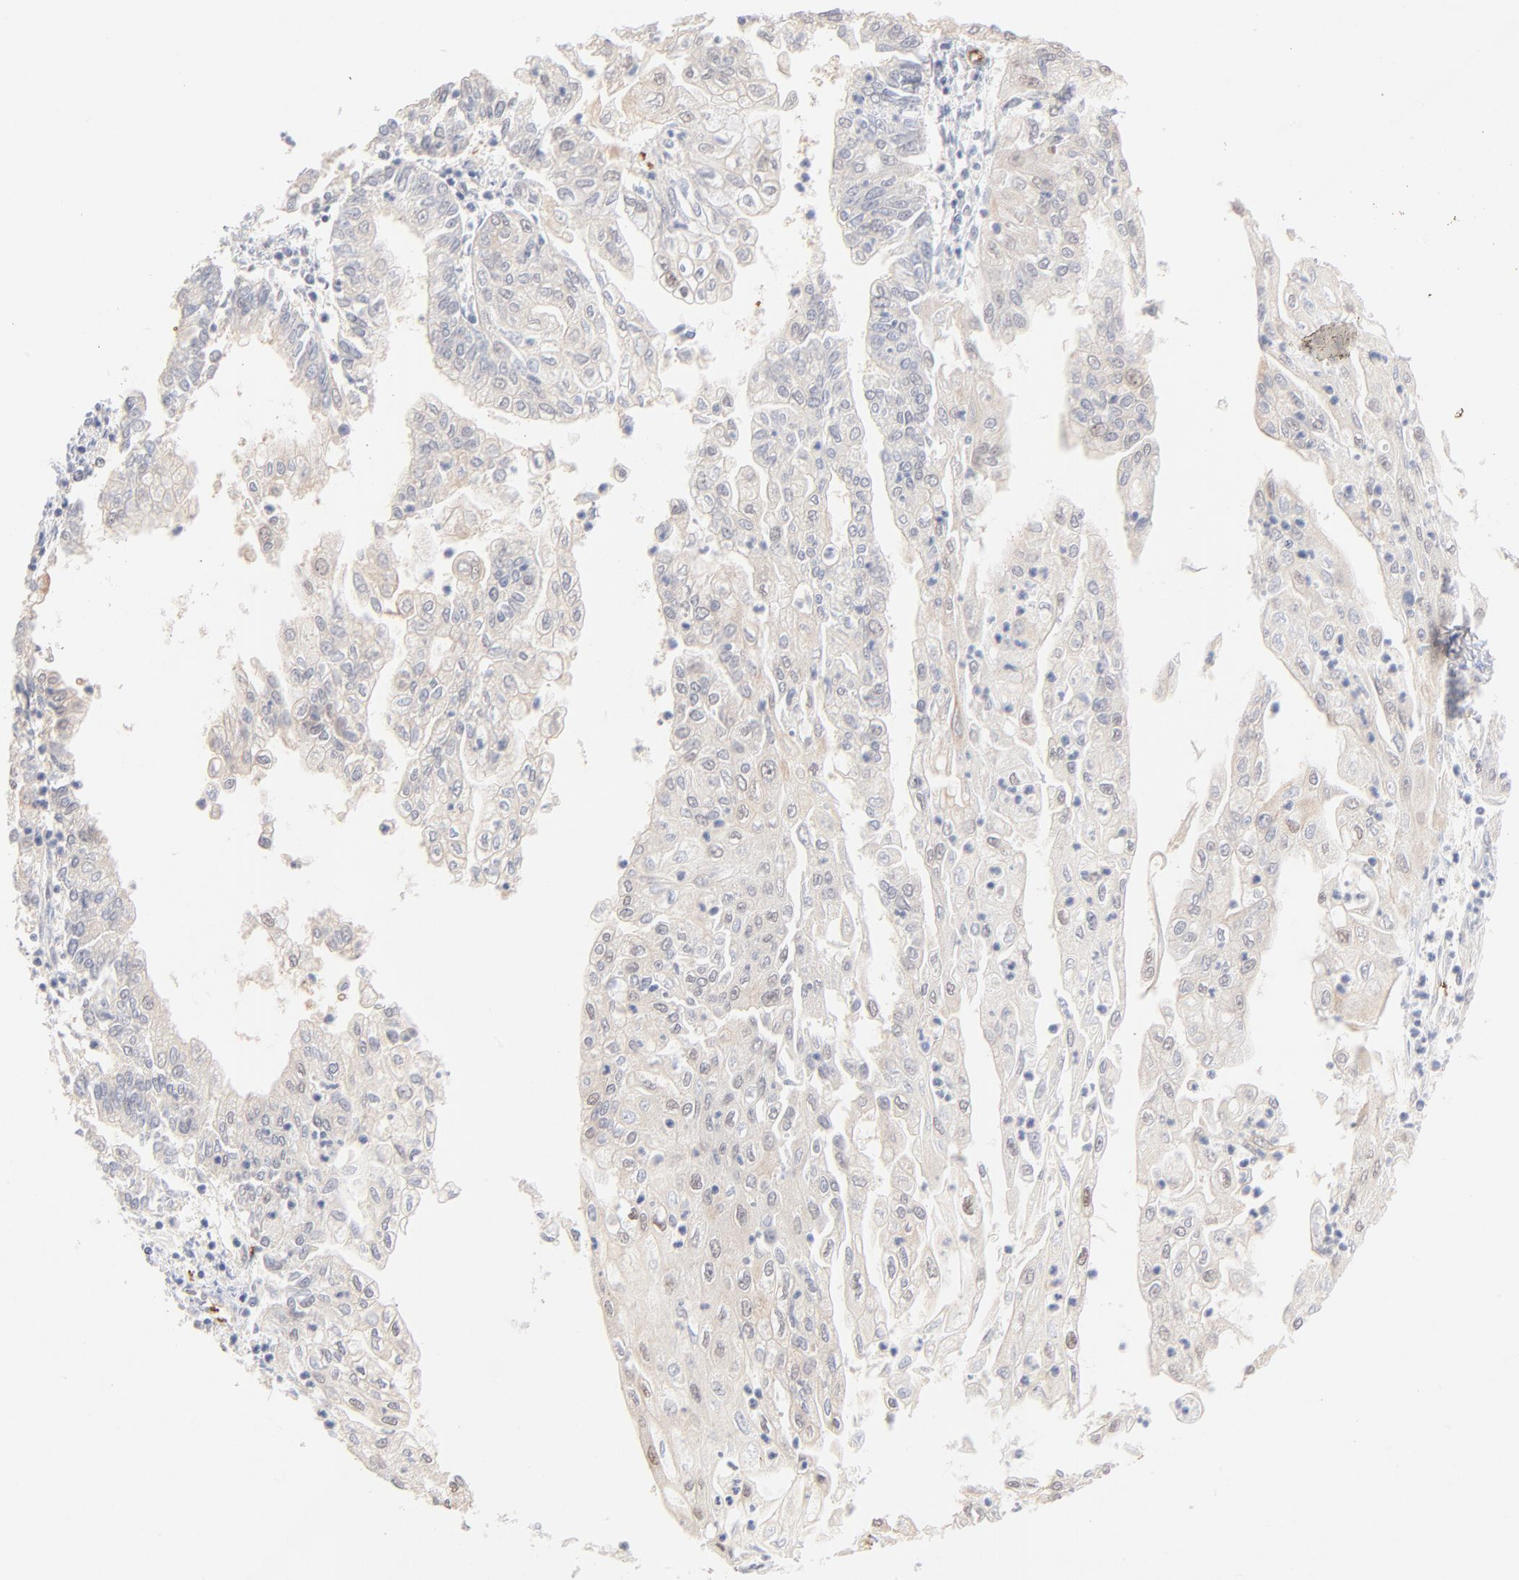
{"staining": {"intensity": "negative", "quantity": "none", "location": "none"}, "tissue": "endometrial cancer", "cell_type": "Tumor cells", "image_type": "cancer", "snomed": [{"axis": "morphology", "description": "Adenocarcinoma, NOS"}, {"axis": "topography", "description": "Endometrium"}], "caption": "Histopathology image shows no significant protein expression in tumor cells of endometrial cancer.", "gene": "SPTB", "patient": {"sex": "female", "age": 75}}